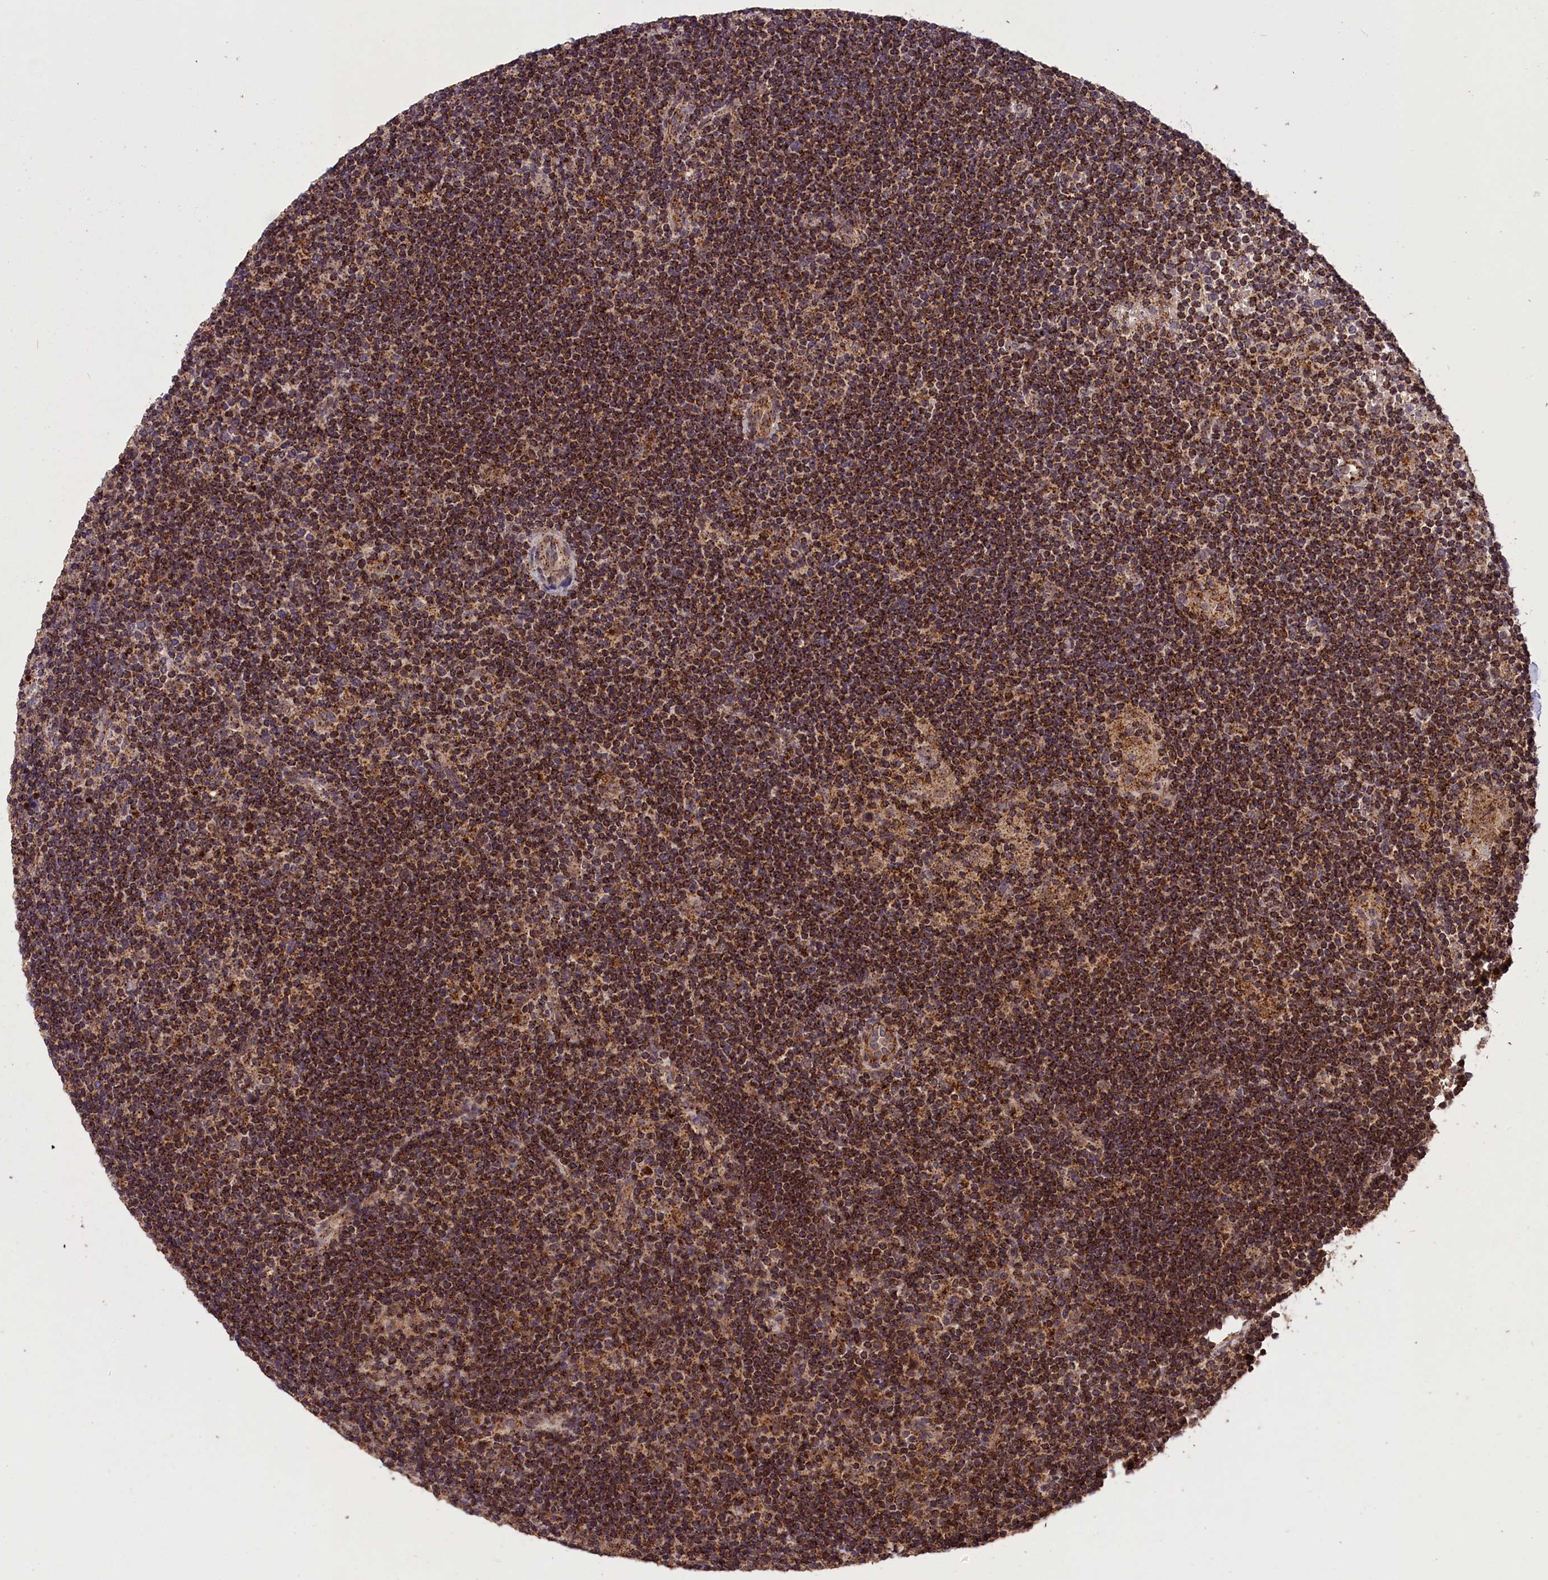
{"staining": {"intensity": "moderate", "quantity": "25%-75%", "location": "cytoplasmic/membranous"}, "tissue": "lymphoma", "cell_type": "Tumor cells", "image_type": "cancer", "snomed": [{"axis": "morphology", "description": "Hodgkin's disease, NOS"}, {"axis": "topography", "description": "Lymph node"}], "caption": "Approximately 25%-75% of tumor cells in lymphoma demonstrate moderate cytoplasmic/membranous protein positivity as visualized by brown immunohistochemical staining.", "gene": "IST1", "patient": {"sex": "female", "age": 57}}